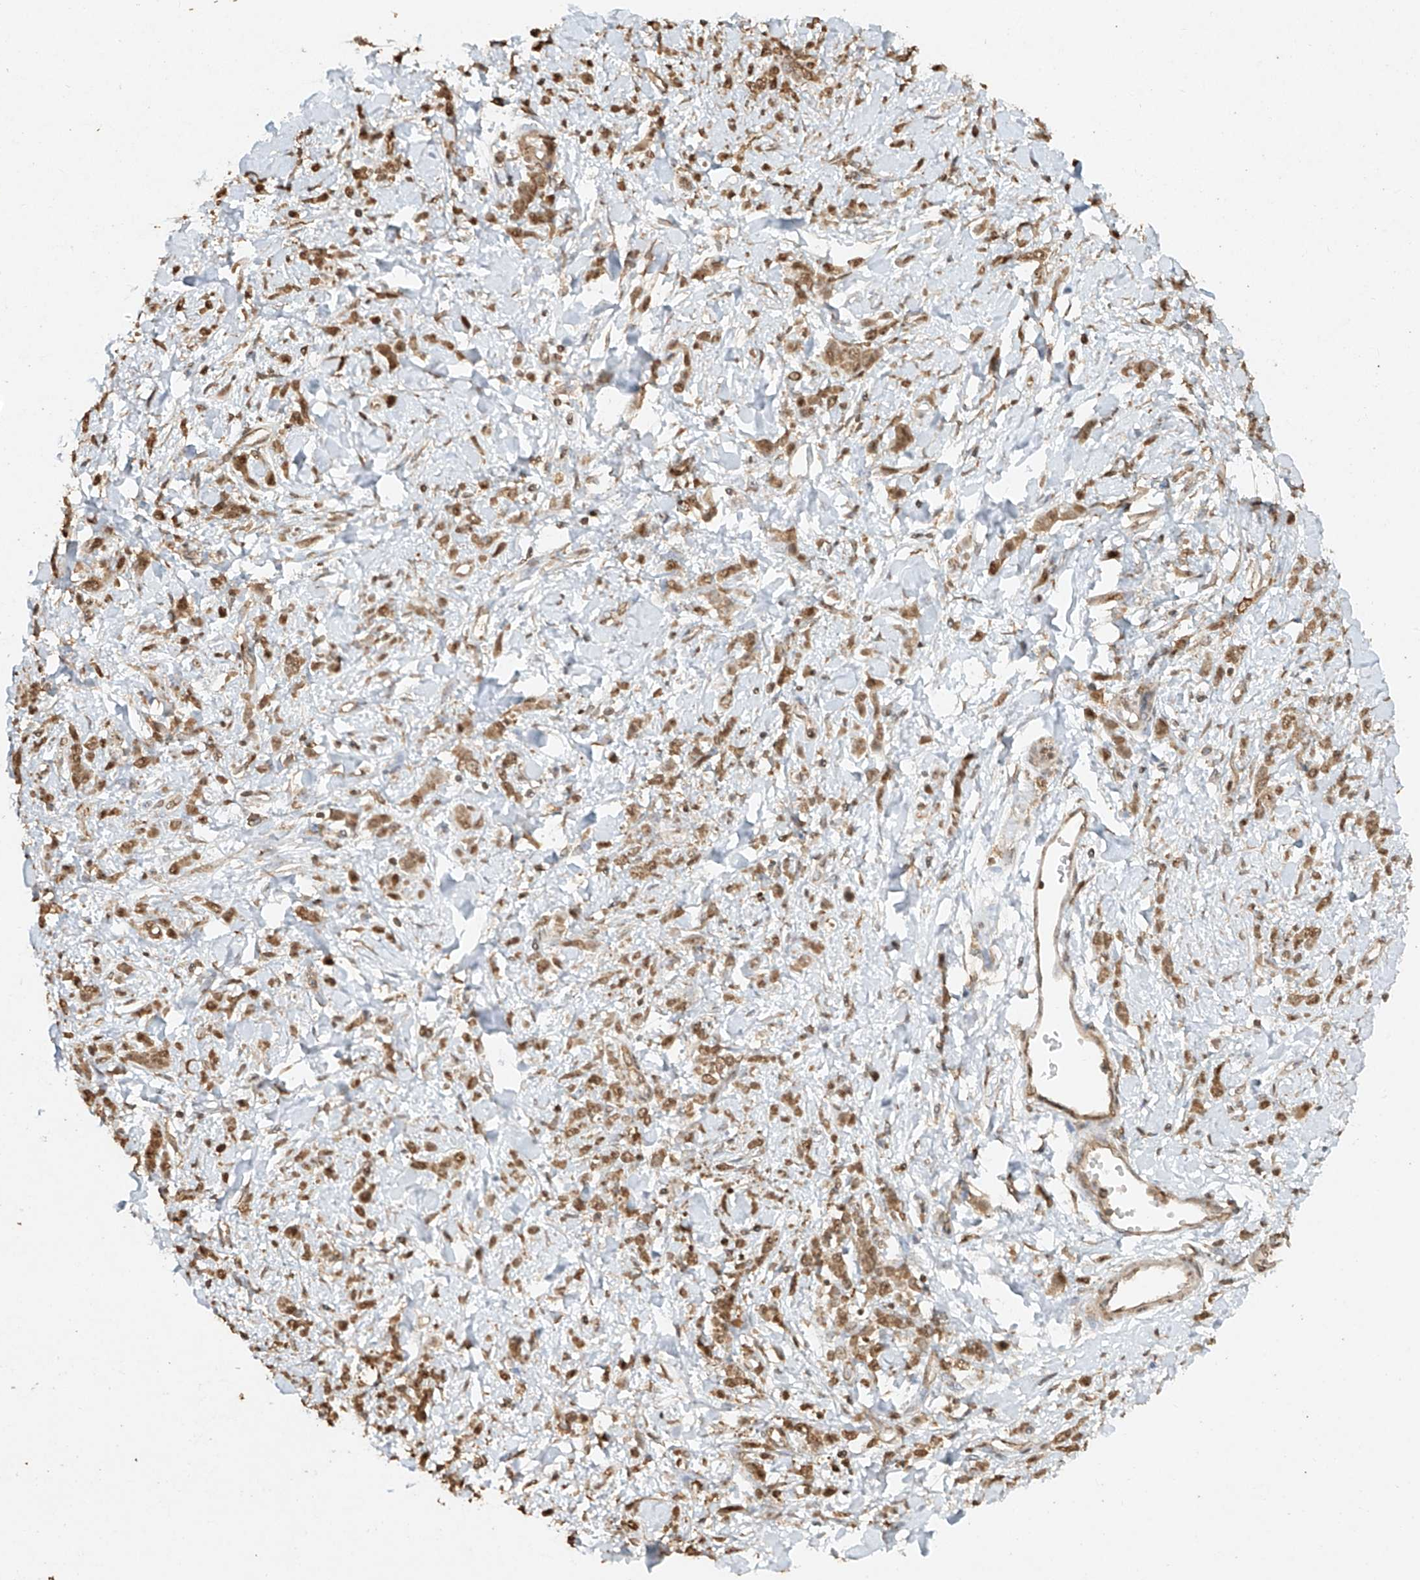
{"staining": {"intensity": "moderate", "quantity": ">75%", "location": "cytoplasmic/membranous,nuclear"}, "tissue": "stomach cancer", "cell_type": "Tumor cells", "image_type": "cancer", "snomed": [{"axis": "morphology", "description": "Normal tissue, NOS"}, {"axis": "morphology", "description": "Adenocarcinoma, NOS"}, {"axis": "topography", "description": "Stomach"}], "caption": "The micrograph reveals immunohistochemical staining of stomach adenocarcinoma. There is moderate cytoplasmic/membranous and nuclear staining is appreciated in approximately >75% of tumor cells.", "gene": "TIGAR", "patient": {"sex": "male", "age": 82}}